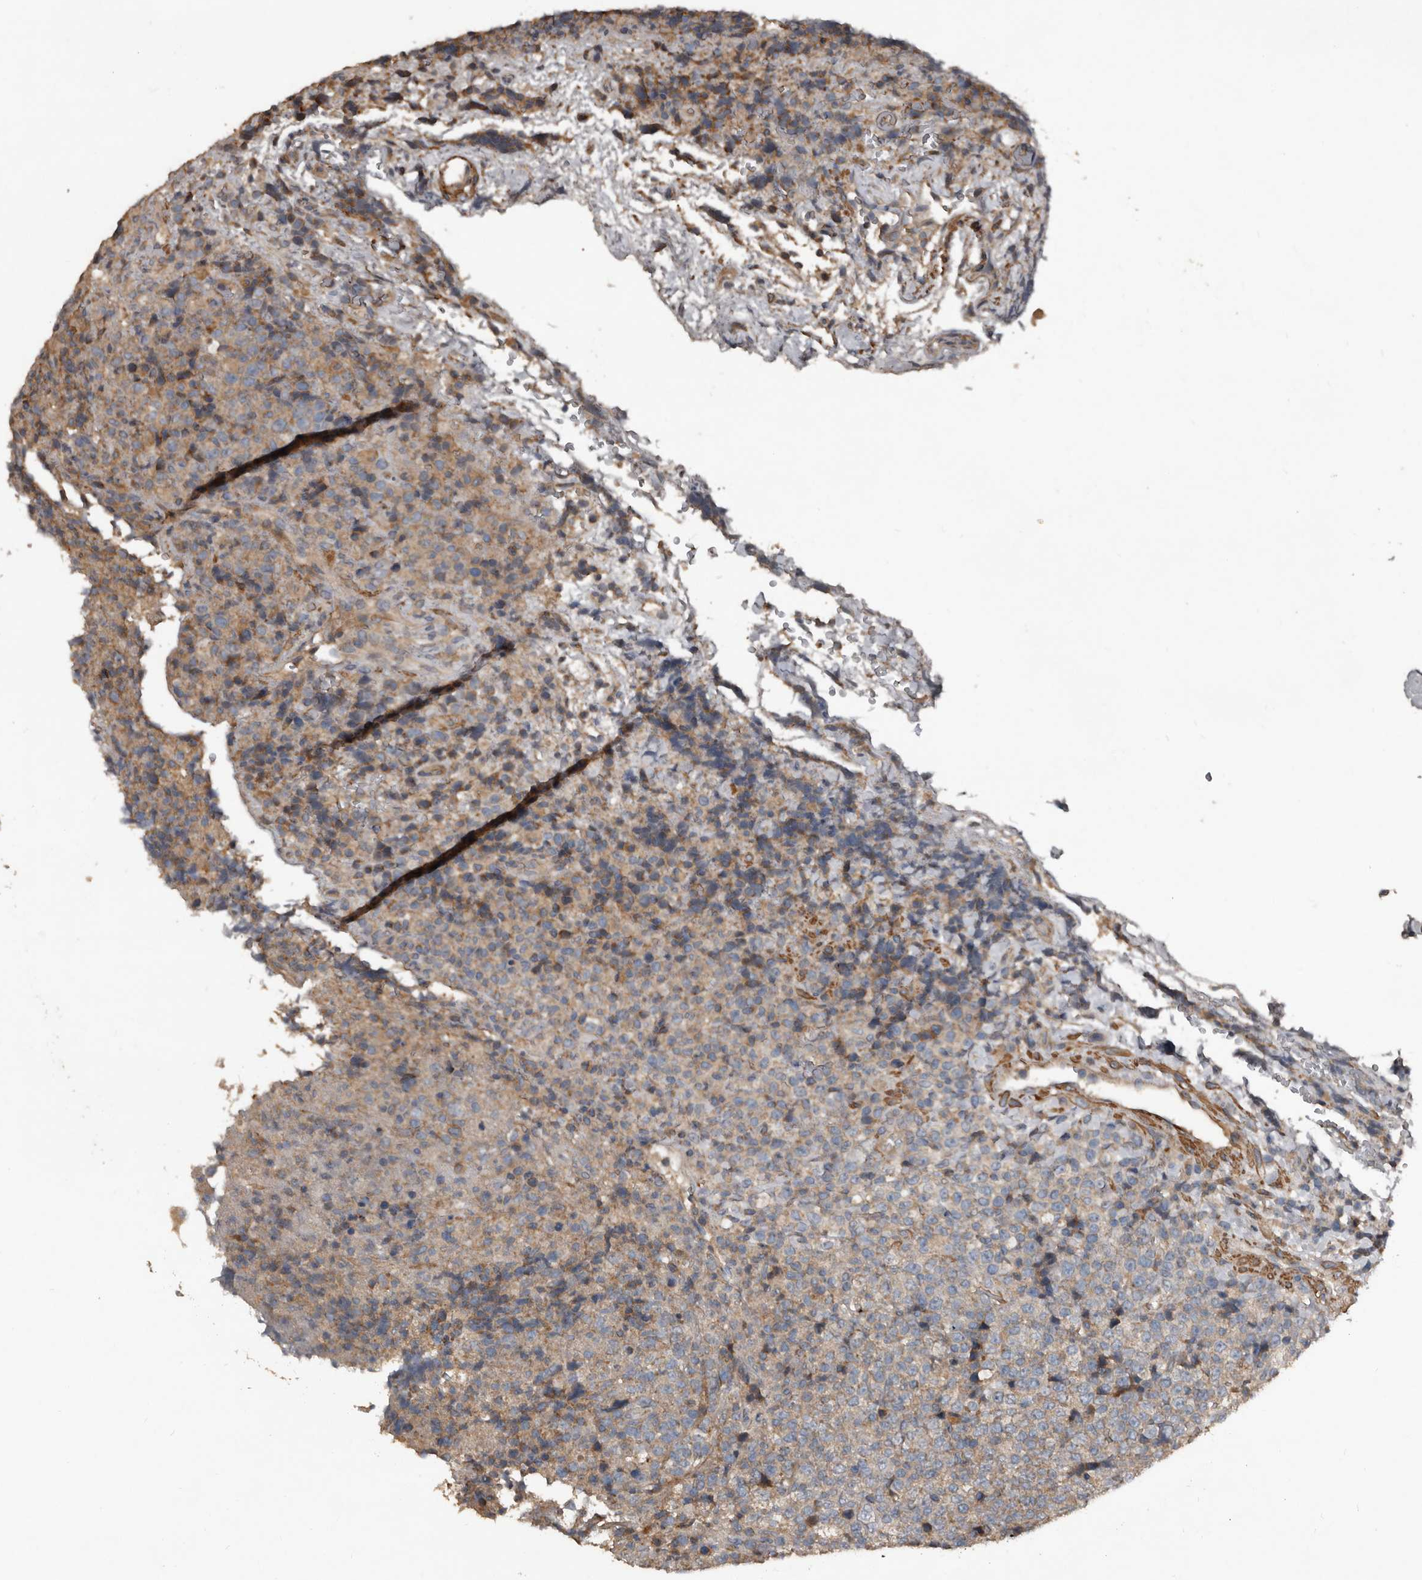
{"staining": {"intensity": "weak", "quantity": "<25%", "location": "cytoplasmic/membranous"}, "tissue": "lymphoma", "cell_type": "Tumor cells", "image_type": "cancer", "snomed": [{"axis": "morphology", "description": "Malignant lymphoma, non-Hodgkin's type, High grade"}, {"axis": "topography", "description": "Lymph node"}], "caption": "High power microscopy micrograph of an immunohistochemistry image of malignant lymphoma, non-Hodgkin's type (high-grade), revealing no significant staining in tumor cells. (Brightfield microscopy of DAB (3,3'-diaminobenzidine) immunohistochemistry (IHC) at high magnification).", "gene": "GREB1", "patient": {"sex": "male", "age": 13}}